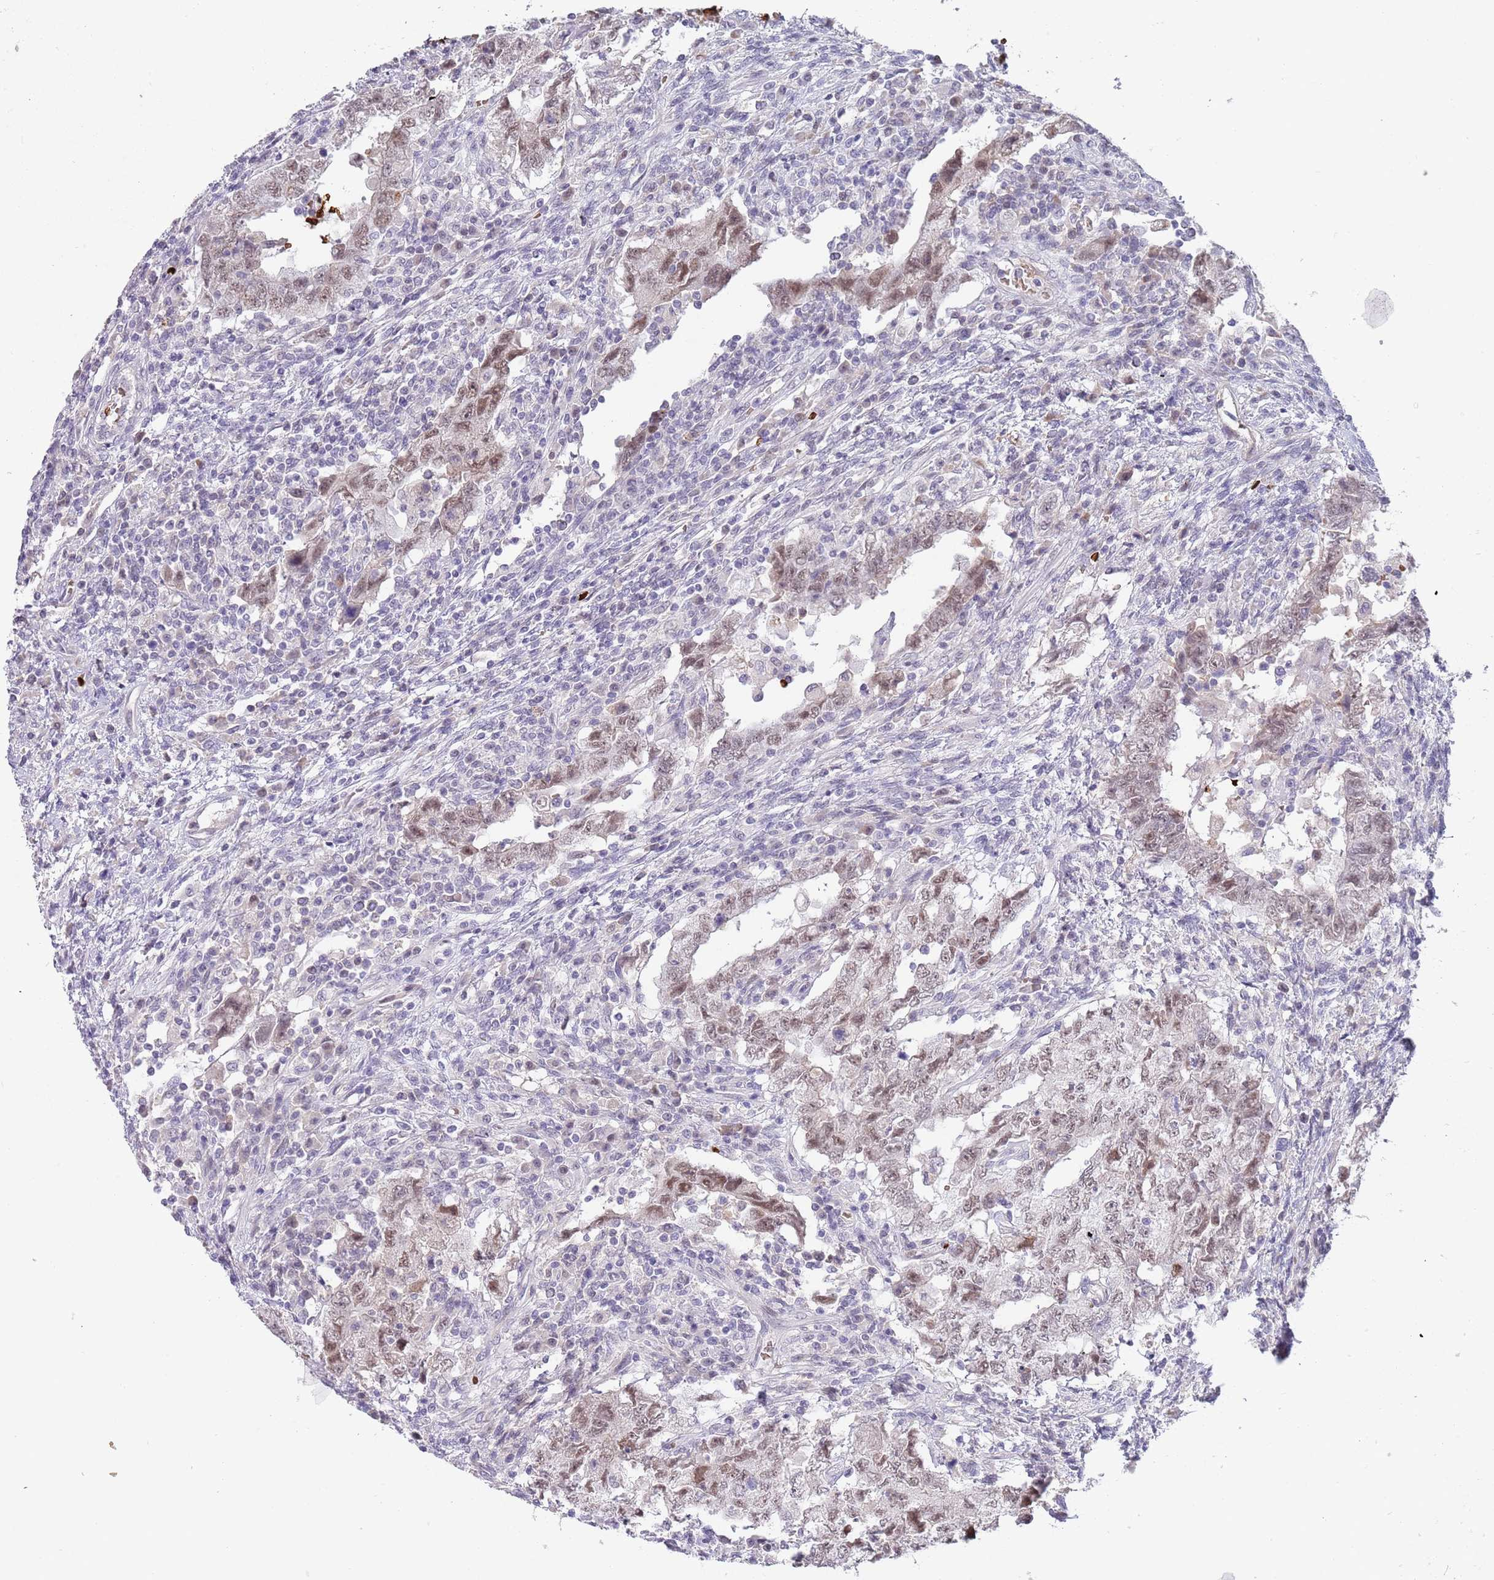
{"staining": {"intensity": "moderate", "quantity": ">75%", "location": "nuclear"}, "tissue": "testis cancer", "cell_type": "Tumor cells", "image_type": "cancer", "snomed": [{"axis": "morphology", "description": "Carcinoma, Embryonal, NOS"}, {"axis": "topography", "description": "Testis"}], "caption": "Moderate nuclear expression is seen in approximately >75% of tumor cells in testis cancer. (DAB (3,3'-diaminobenzidine) IHC with brightfield microscopy, high magnification).", "gene": "LYPD6B", "patient": {"sex": "male", "age": 26}}